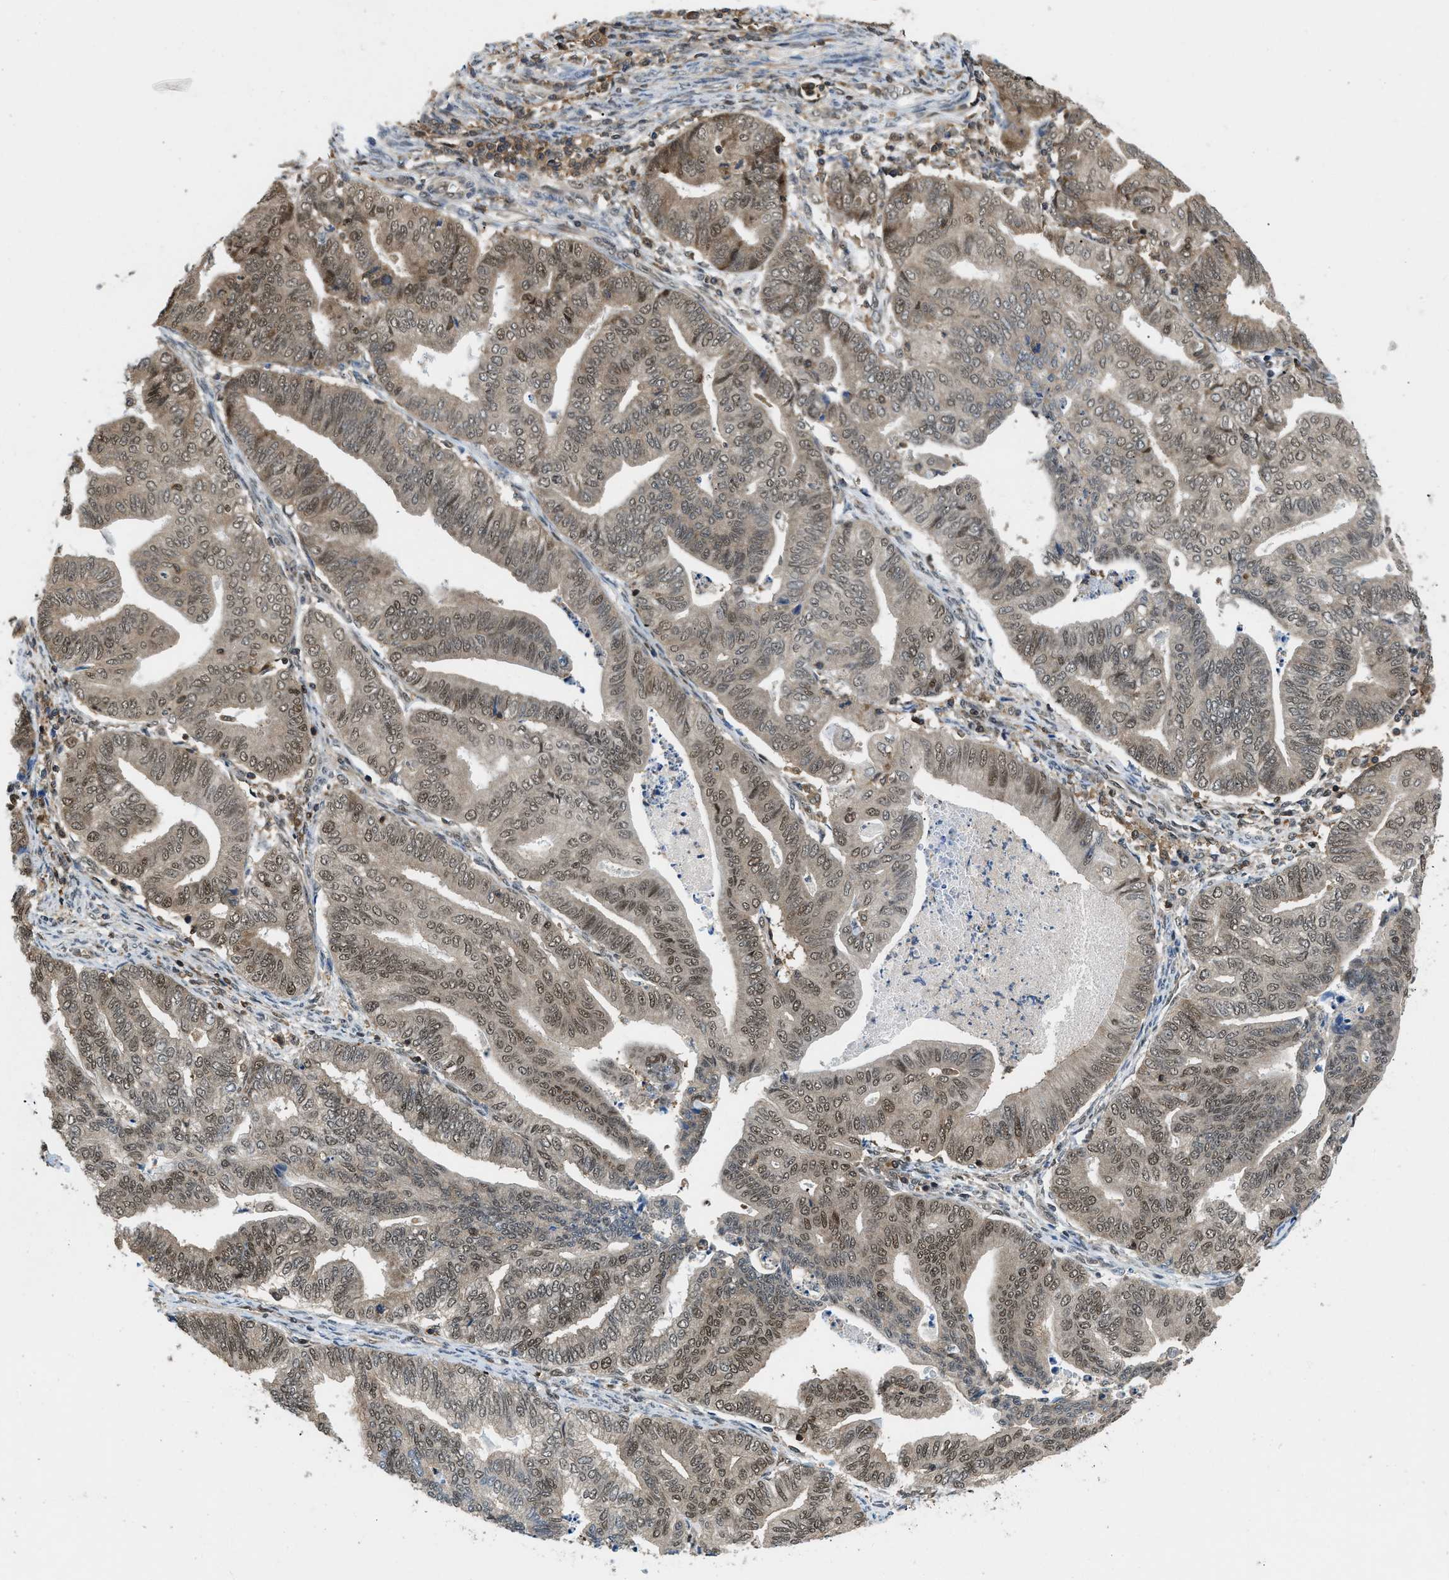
{"staining": {"intensity": "moderate", "quantity": ">75%", "location": "cytoplasmic/membranous,nuclear"}, "tissue": "endometrial cancer", "cell_type": "Tumor cells", "image_type": "cancer", "snomed": [{"axis": "morphology", "description": "Adenocarcinoma, NOS"}, {"axis": "topography", "description": "Endometrium"}], "caption": "A histopathology image of human endometrial cancer (adenocarcinoma) stained for a protein exhibits moderate cytoplasmic/membranous and nuclear brown staining in tumor cells.", "gene": "ATF7IP", "patient": {"sex": "female", "age": 79}}